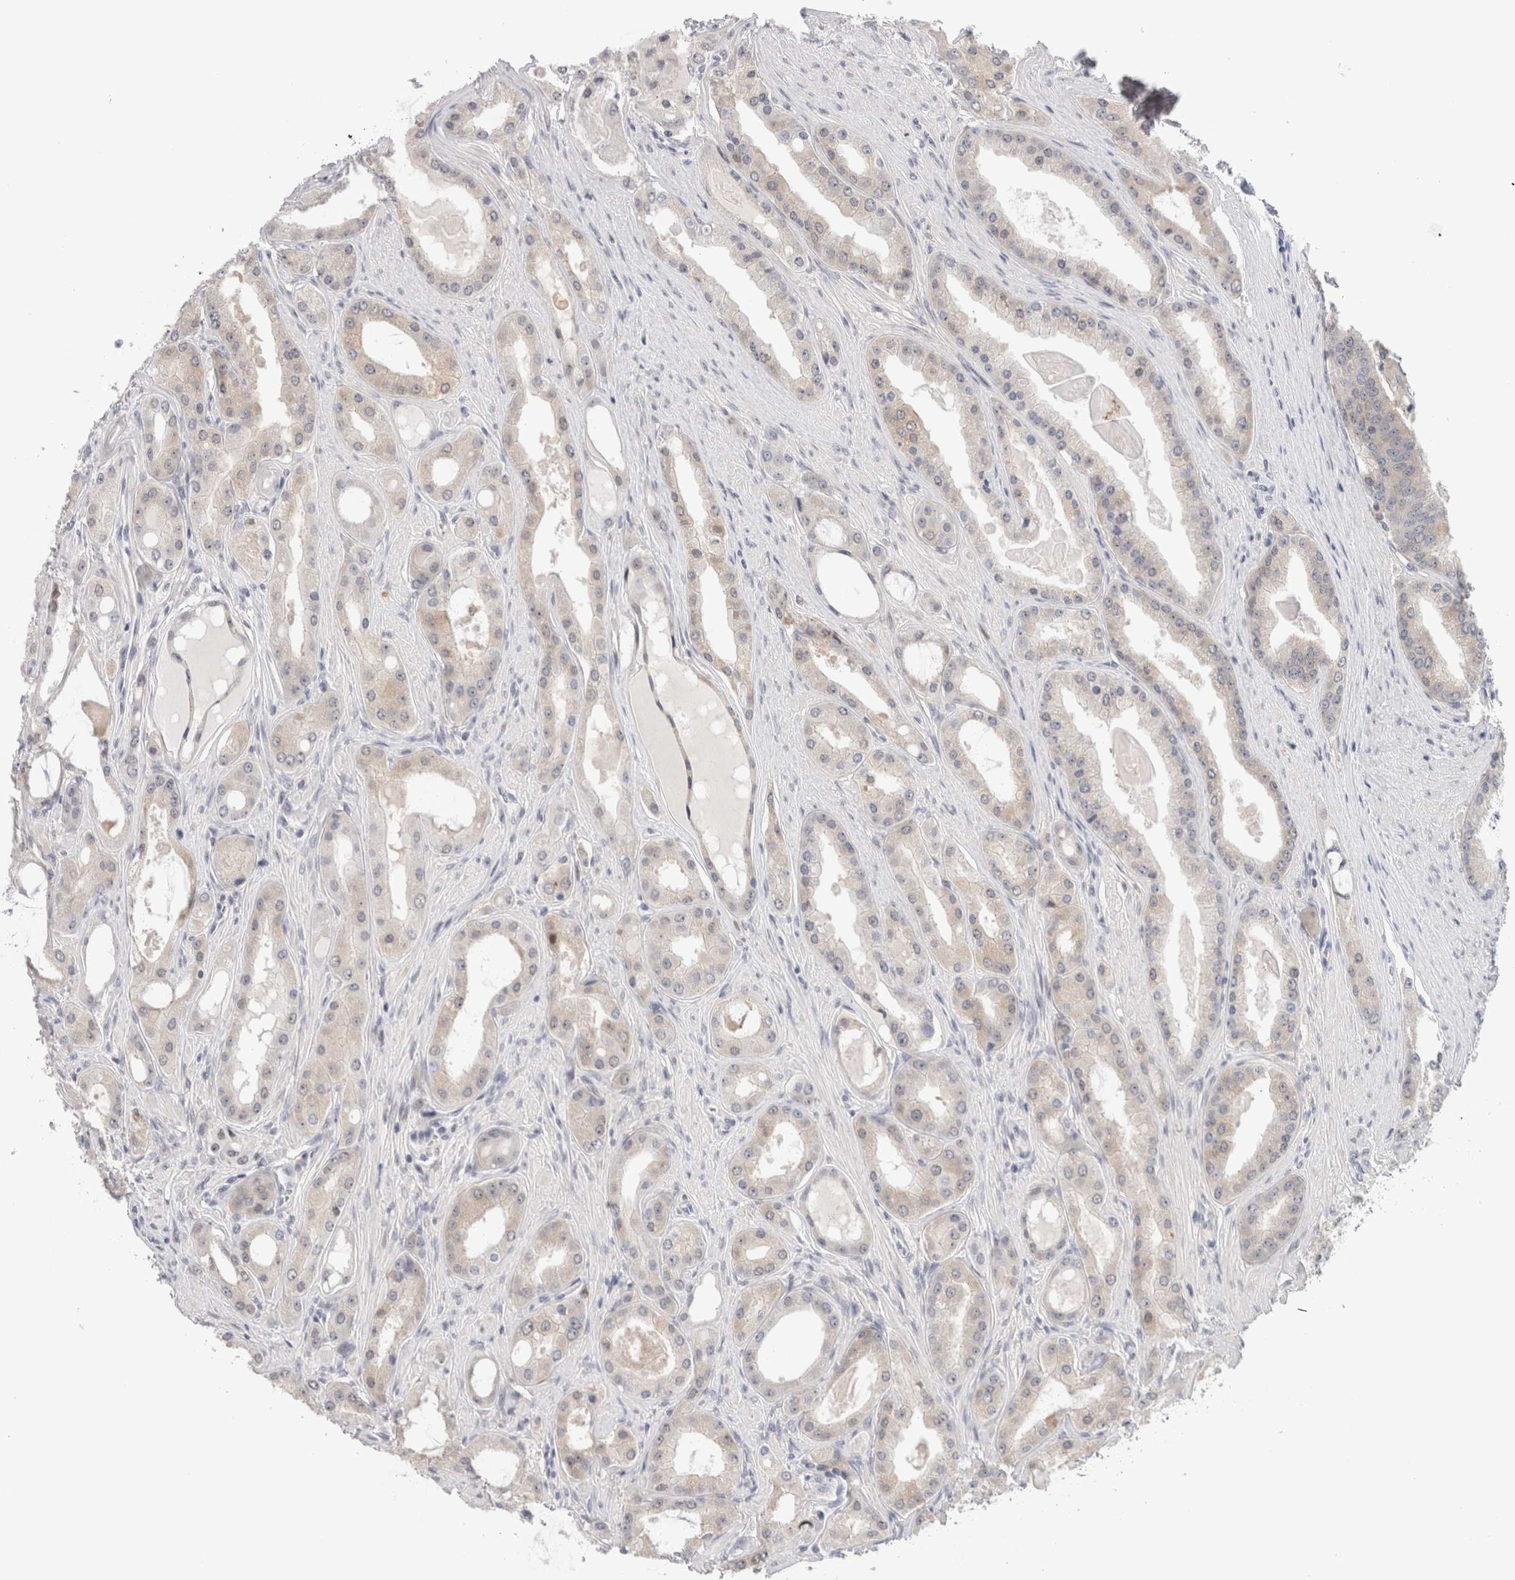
{"staining": {"intensity": "negative", "quantity": "none", "location": "none"}, "tissue": "prostate cancer", "cell_type": "Tumor cells", "image_type": "cancer", "snomed": [{"axis": "morphology", "description": "Adenocarcinoma, High grade"}, {"axis": "topography", "description": "Prostate"}], "caption": "This is an immunohistochemistry (IHC) photomicrograph of prostate cancer (high-grade adenocarcinoma). There is no expression in tumor cells.", "gene": "ZNF521", "patient": {"sex": "male", "age": 60}}